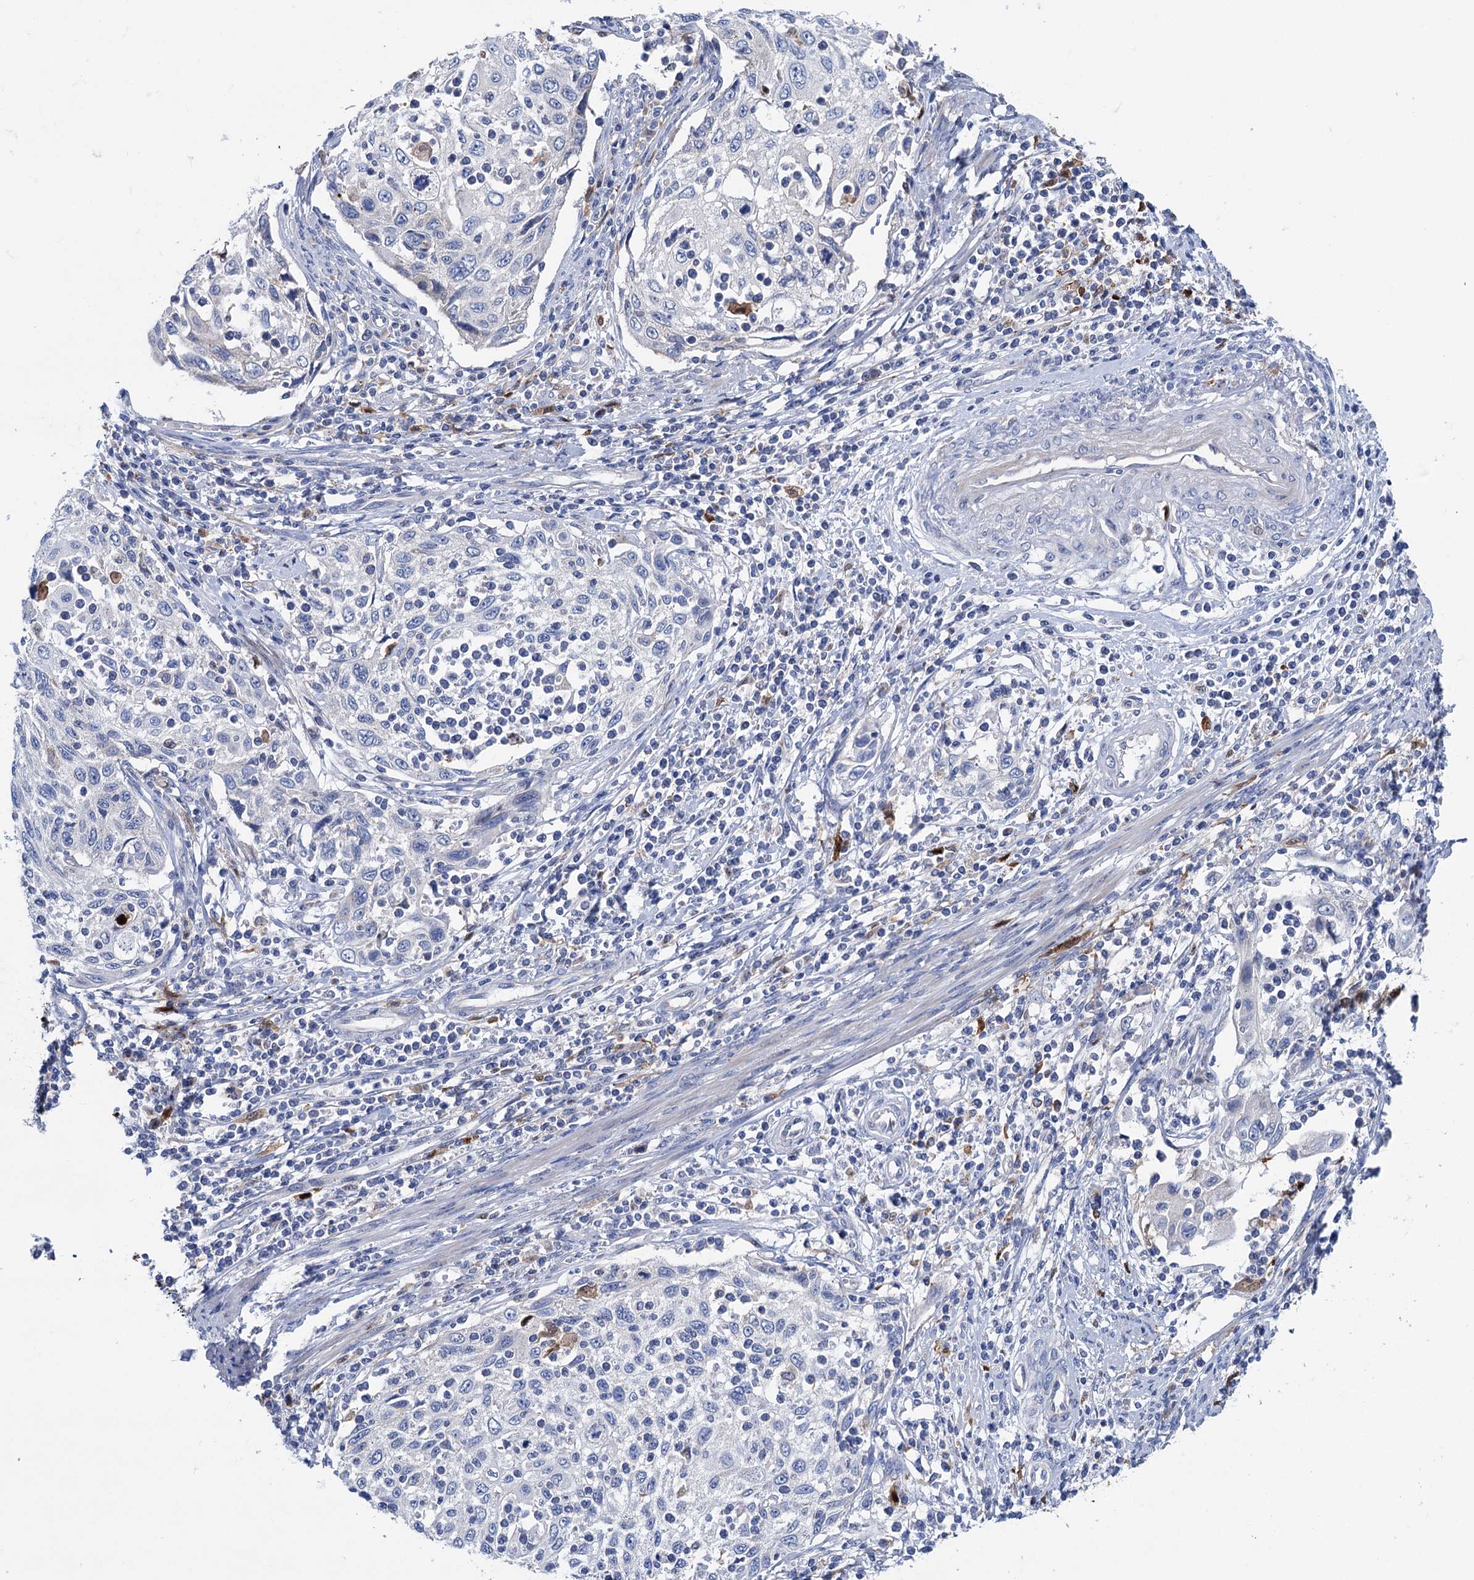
{"staining": {"intensity": "negative", "quantity": "none", "location": "none"}, "tissue": "cervical cancer", "cell_type": "Tumor cells", "image_type": "cancer", "snomed": [{"axis": "morphology", "description": "Squamous cell carcinoma, NOS"}, {"axis": "topography", "description": "Cervix"}], "caption": "Immunohistochemistry of squamous cell carcinoma (cervical) exhibits no positivity in tumor cells.", "gene": "ZNRD2", "patient": {"sex": "female", "age": 70}}